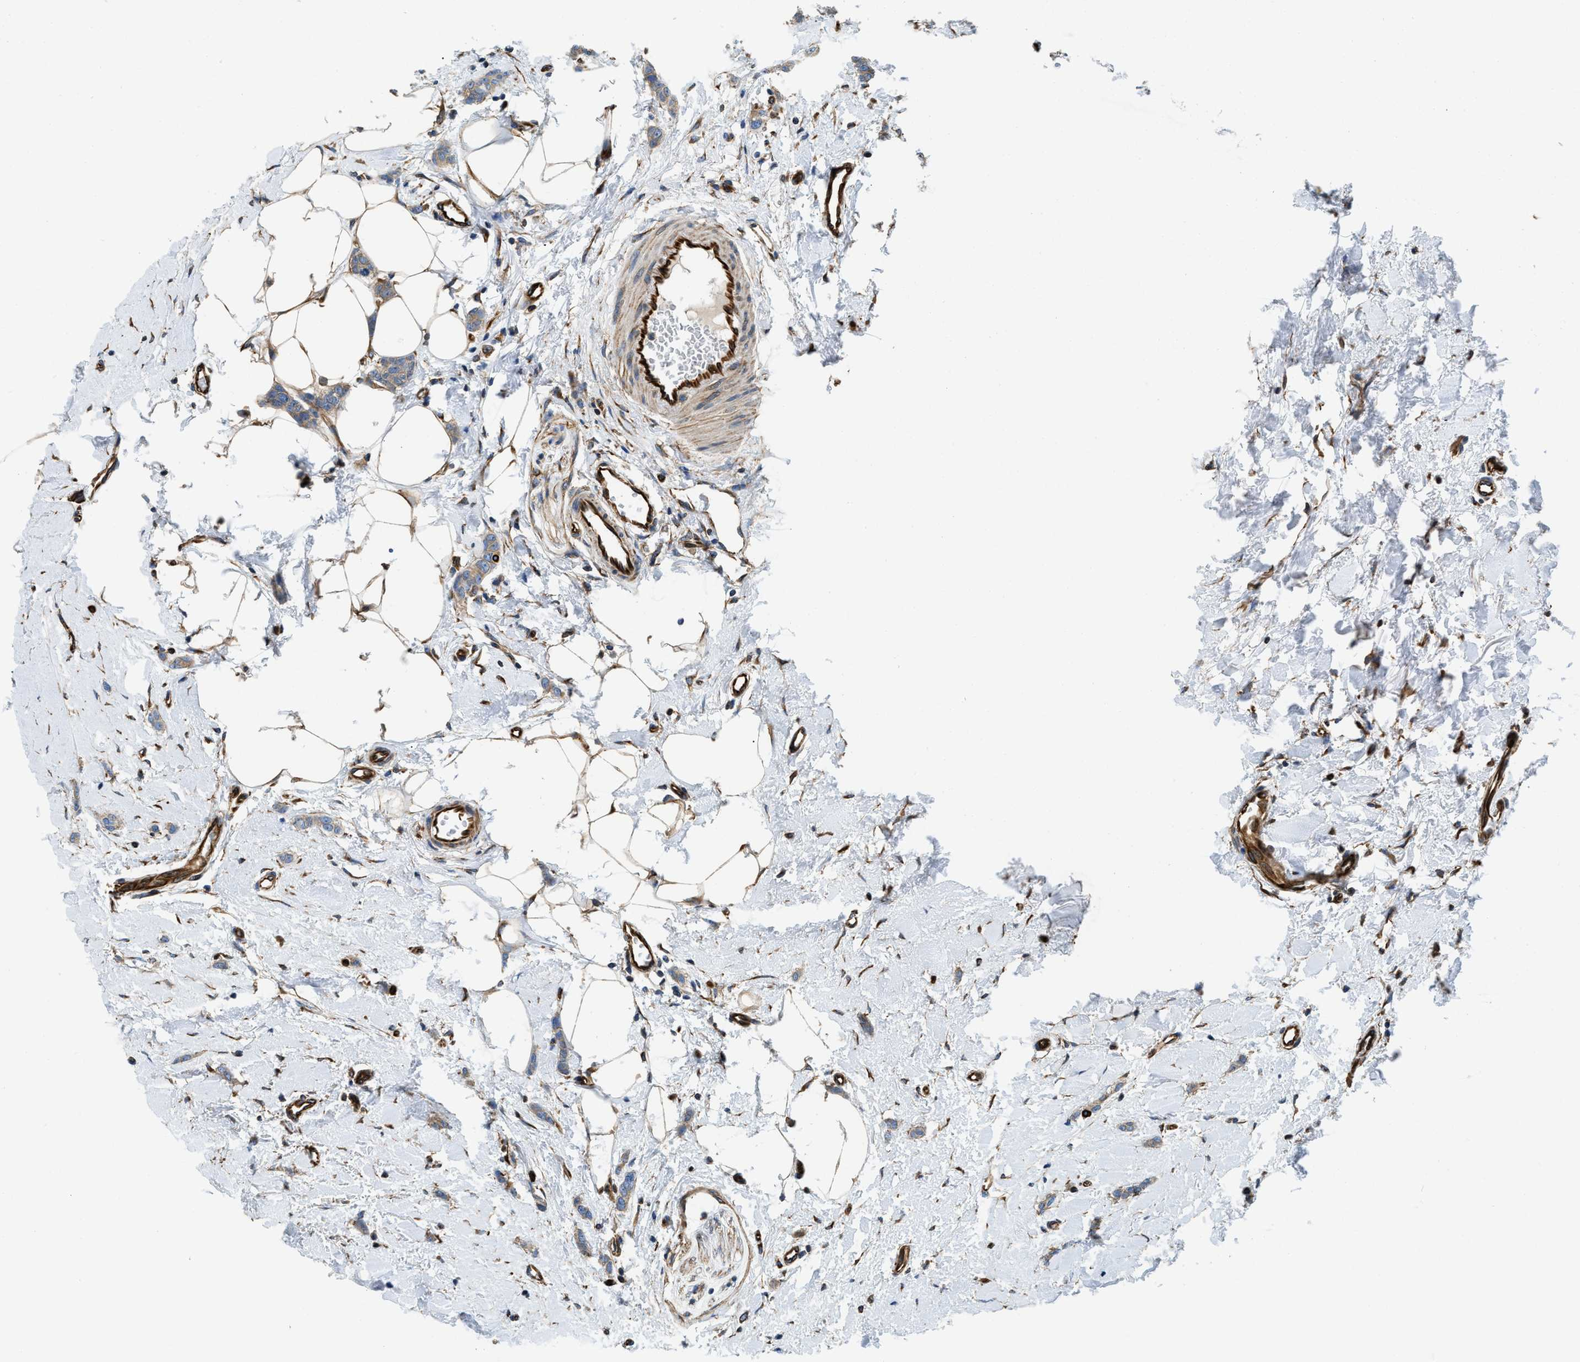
{"staining": {"intensity": "weak", "quantity": ">75%", "location": "cytoplasmic/membranous"}, "tissue": "breast cancer", "cell_type": "Tumor cells", "image_type": "cancer", "snomed": [{"axis": "morphology", "description": "Lobular carcinoma"}, {"axis": "topography", "description": "Skin"}, {"axis": "topography", "description": "Breast"}], "caption": "The immunohistochemical stain highlights weak cytoplasmic/membranous expression in tumor cells of breast lobular carcinoma tissue. The staining was performed using DAB (3,3'-diaminobenzidine) to visualize the protein expression in brown, while the nuclei were stained in blue with hematoxylin (Magnification: 20x).", "gene": "HSD17B12", "patient": {"sex": "female", "age": 46}}